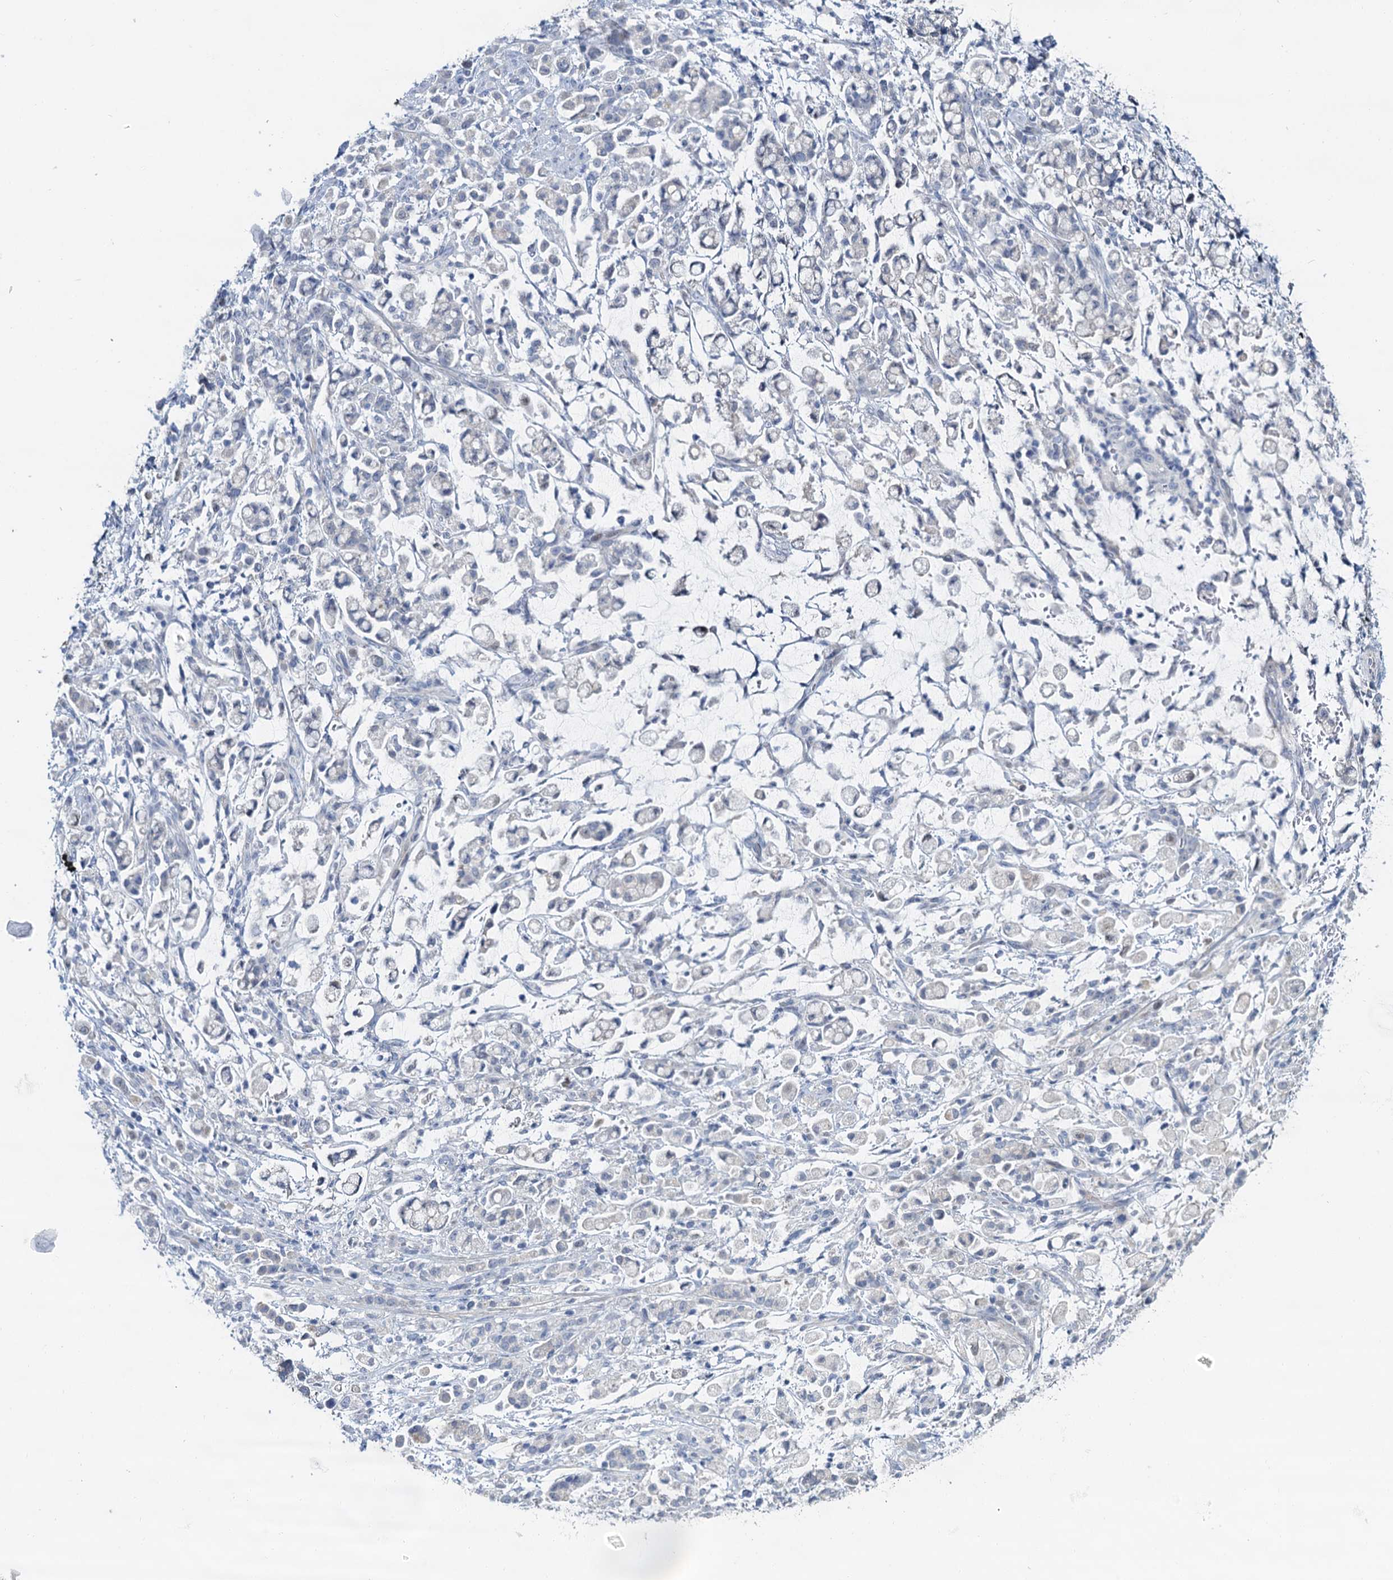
{"staining": {"intensity": "negative", "quantity": "none", "location": "none"}, "tissue": "stomach cancer", "cell_type": "Tumor cells", "image_type": "cancer", "snomed": [{"axis": "morphology", "description": "Adenocarcinoma, NOS"}, {"axis": "topography", "description": "Stomach"}], "caption": "Histopathology image shows no significant protein staining in tumor cells of stomach cancer (adenocarcinoma).", "gene": "ACRBP", "patient": {"sex": "female", "age": 60}}